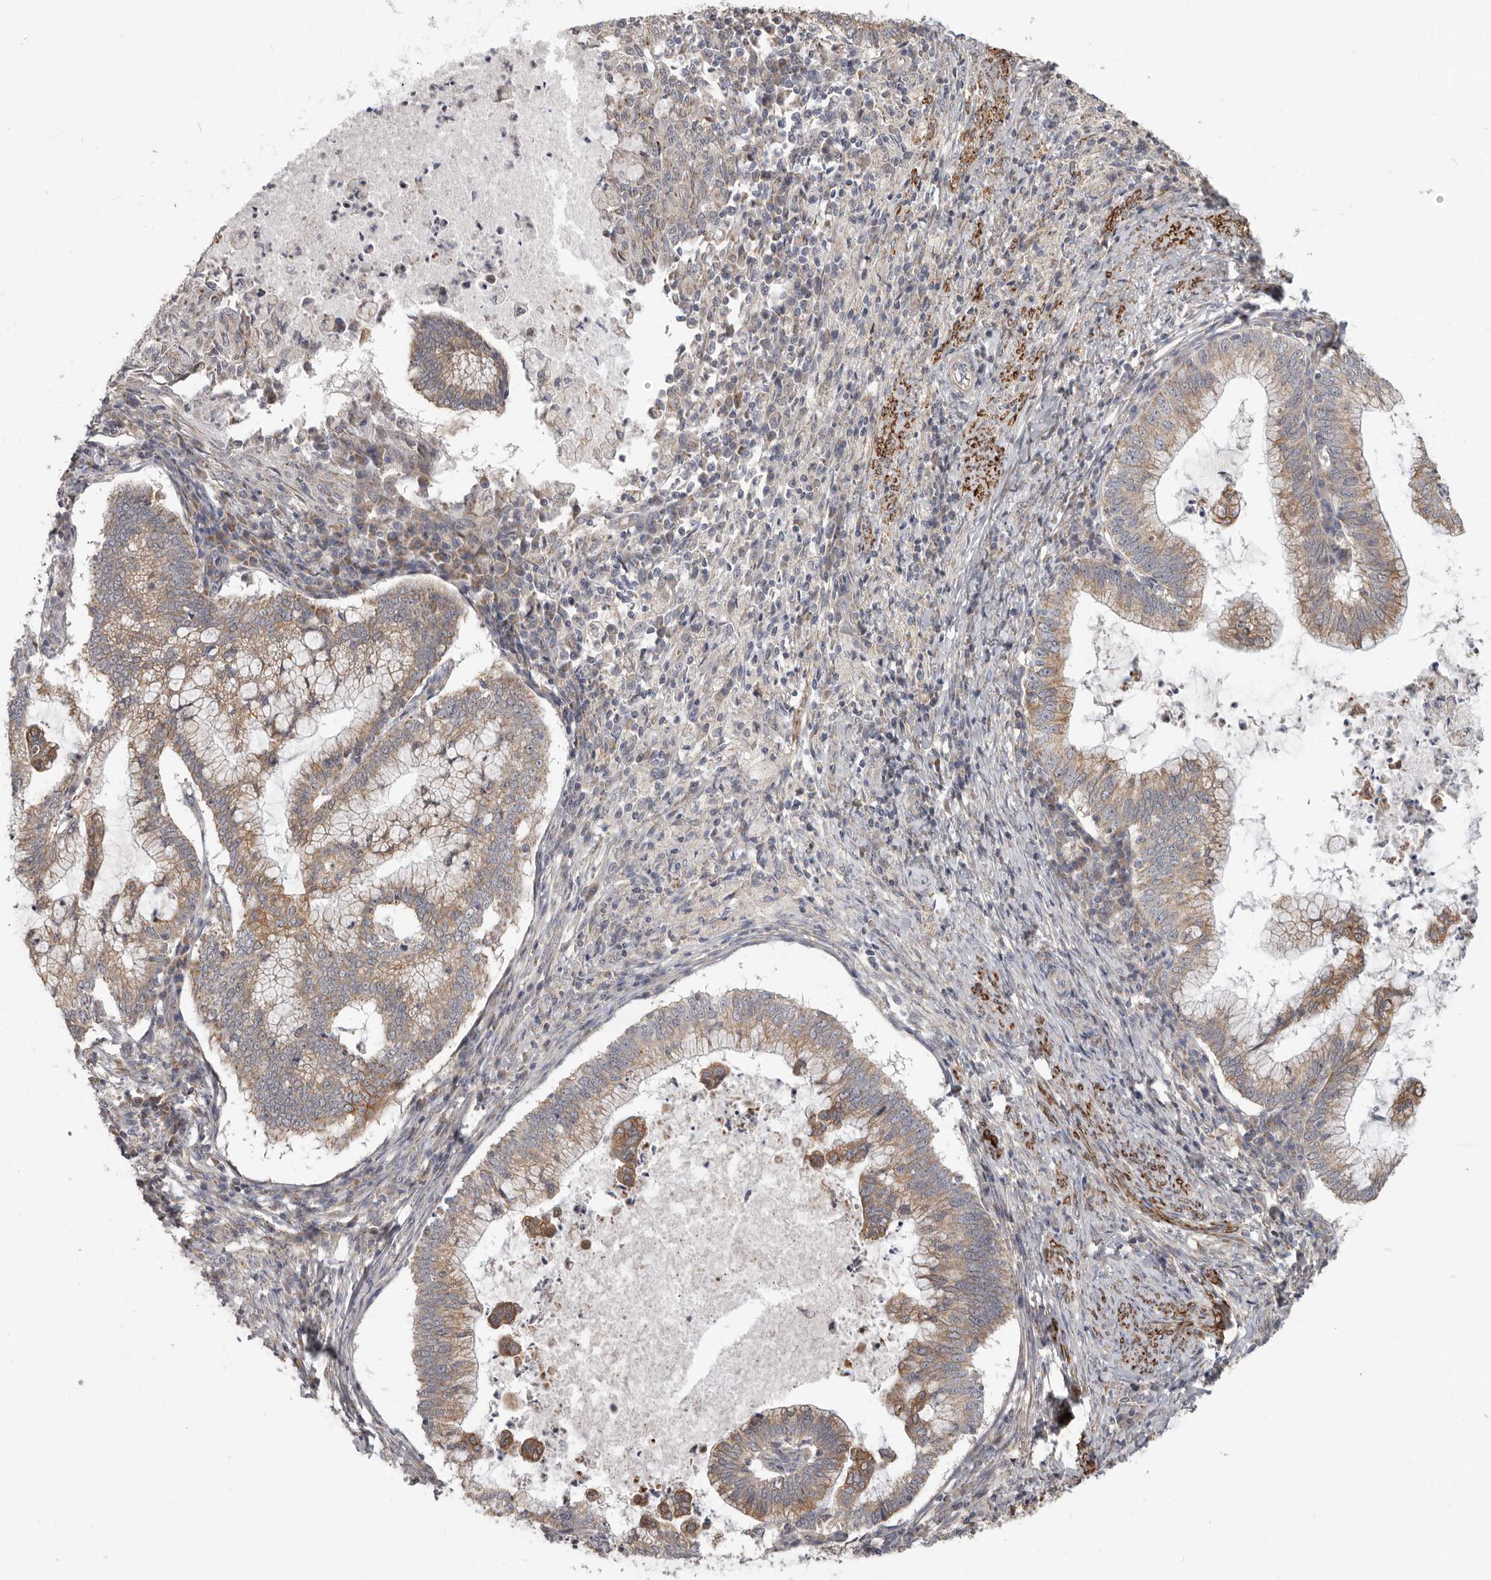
{"staining": {"intensity": "moderate", "quantity": ">75%", "location": "cytoplasmic/membranous"}, "tissue": "cervical cancer", "cell_type": "Tumor cells", "image_type": "cancer", "snomed": [{"axis": "morphology", "description": "Adenocarcinoma, NOS"}, {"axis": "topography", "description": "Cervix"}], "caption": "Protein expression analysis of cervical cancer shows moderate cytoplasmic/membranous expression in approximately >75% of tumor cells.", "gene": "UNK", "patient": {"sex": "female", "age": 36}}